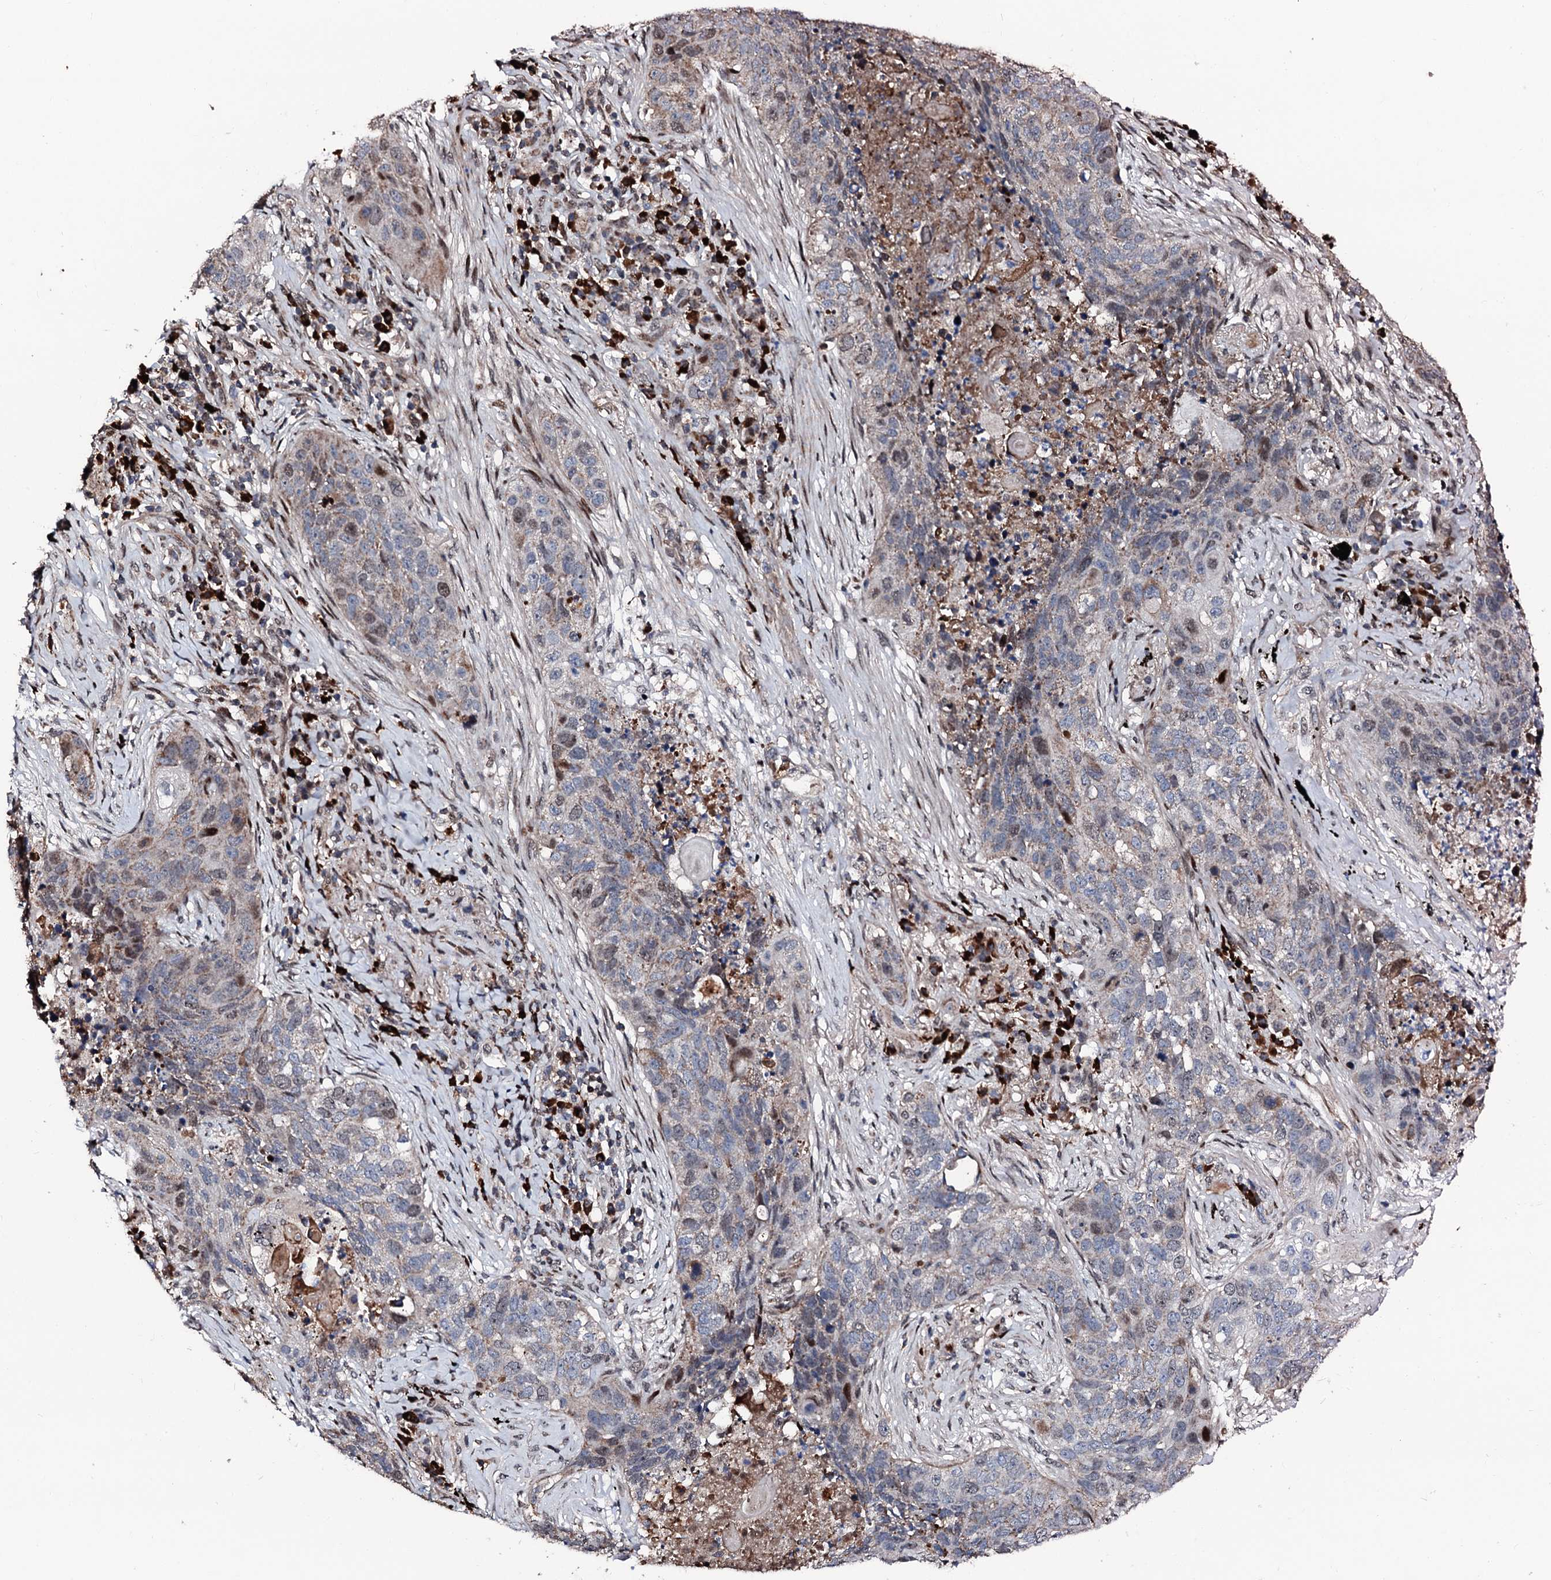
{"staining": {"intensity": "weak", "quantity": "25%-75%", "location": "nuclear"}, "tissue": "lung cancer", "cell_type": "Tumor cells", "image_type": "cancer", "snomed": [{"axis": "morphology", "description": "Squamous cell carcinoma, NOS"}, {"axis": "topography", "description": "Lung"}], "caption": "Approximately 25%-75% of tumor cells in human lung cancer demonstrate weak nuclear protein positivity as visualized by brown immunohistochemical staining.", "gene": "KIF18A", "patient": {"sex": "female", "age": 63}}